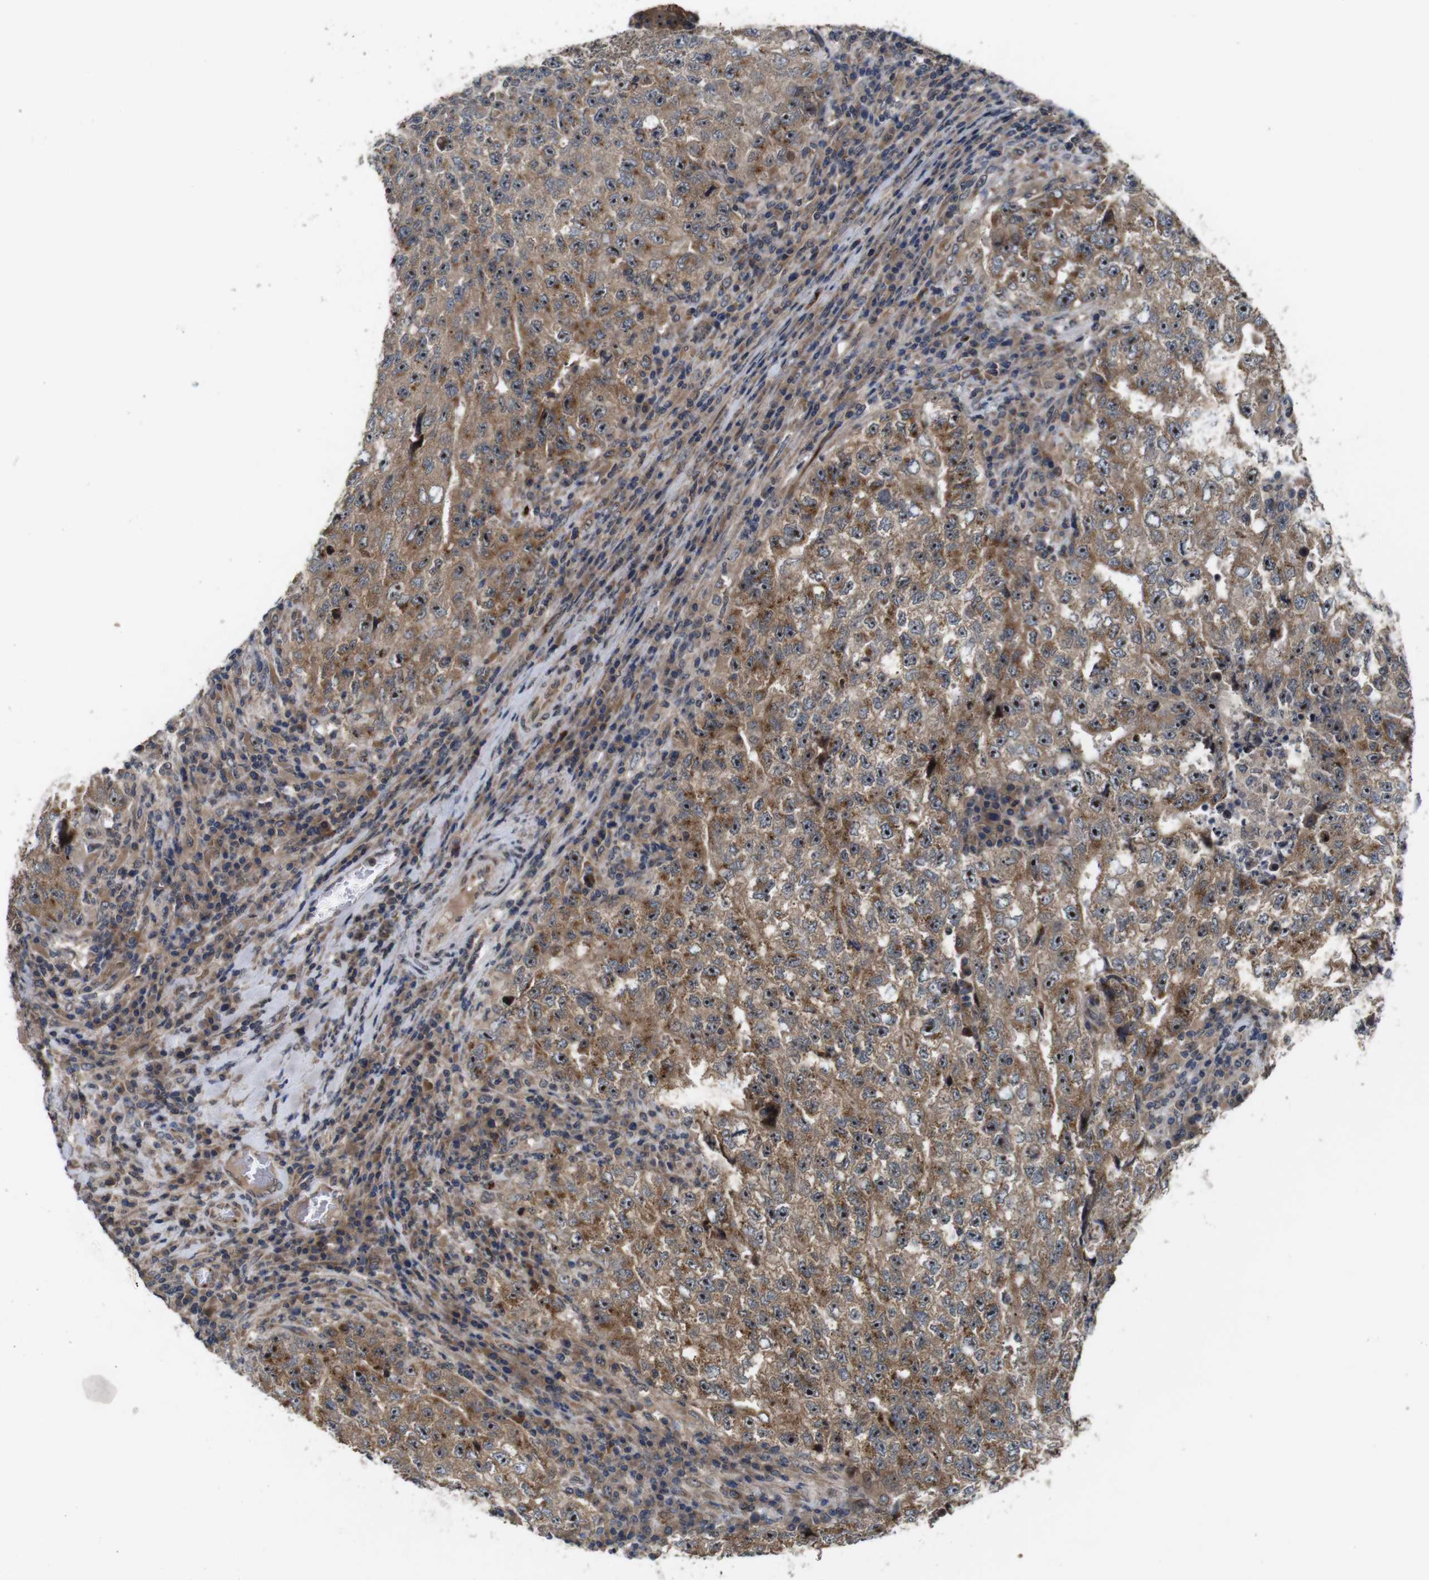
{"staining": {"intensity": "moderate", "quantity": ">75%", "location": "cytoplasmic/membranous,nuclear"}, "tissue": "testis cancer", "cell_type": "Tumor cells", "image_type": "cancer", "snomed": [{"axis": "morphology", "description": "Necrosis, NOS"}, {"axis": "morphology", "description": "Carcinoma, Embryonal, NOS"}, {"axis": "topography", "description": "Testis"}], "caption": "Immunohistochemical staining of testis cancer (embryonal carcinoma) displays medium levels of moderate cytoplasmic/membranous and nuclear expression in approximately >75% of tumor cells. (Stains: DAB in brown, nuclei in blue, Microscopy: brightfield microscopy at high magnification).", "gene": "EFCAB14", "patient": {"sex": "male", "age": 19}}